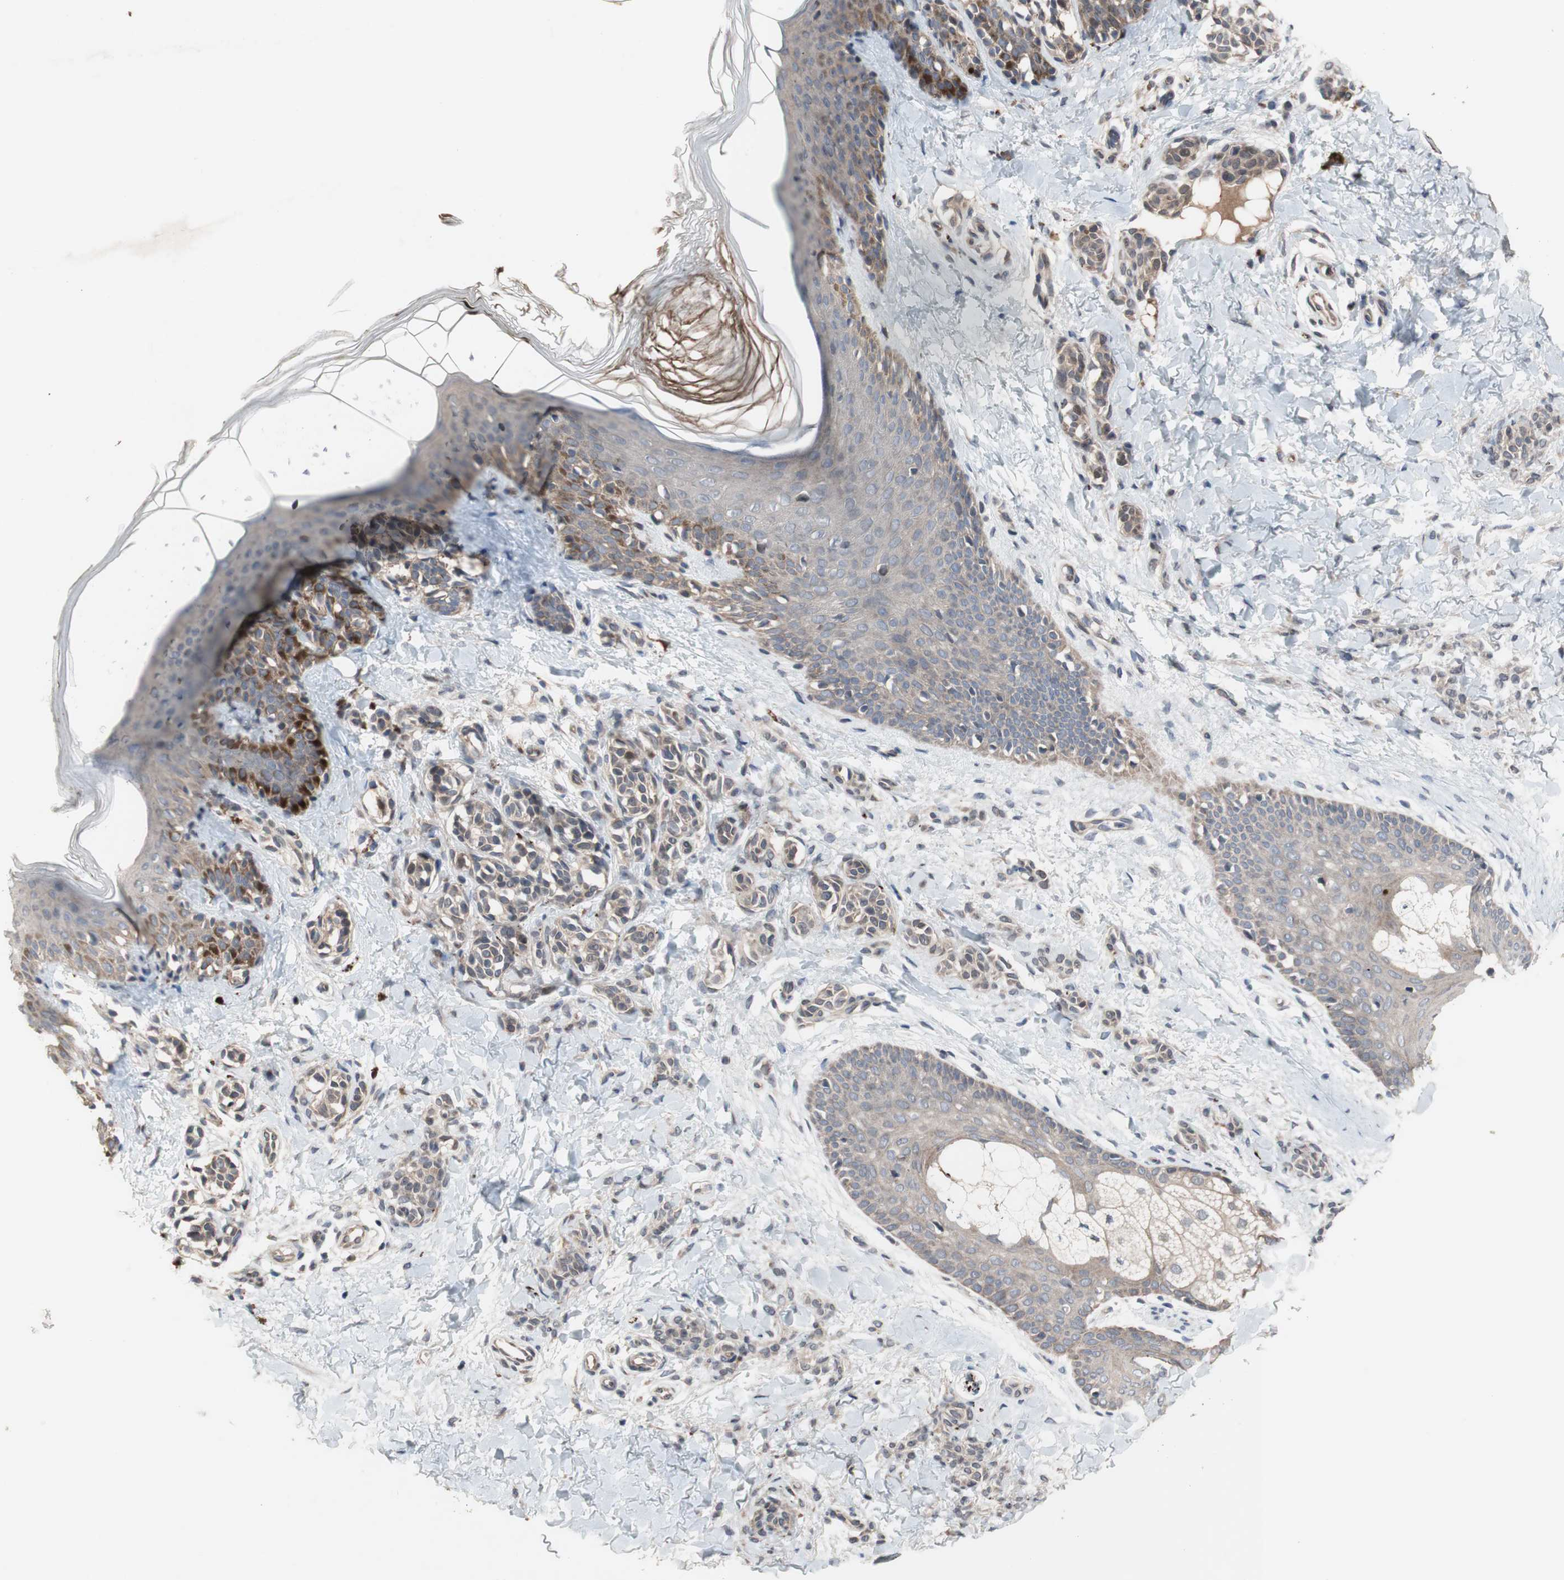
{"staining": {"intensity": "weak", "quantity": ">75%", "location": "cytoplasmic/membranous"}, "tissue": "skin", "cell_type": "Fibroblasts", "image_type": "normal", "snomed": [{"axis": "morphology", "description": "Normal tissue, NOS"}, {"axis": "topography", "description": "Skin"}], "caption": "IHC (DAB (3,3'-diaminobenzidine)) staining of benign human skin shows weak cytoplasmic/membranous protein expression in about >75% of fibroblasts.", "gene": "OAZ1", "patient": {"sex": "male", "age": 16}}